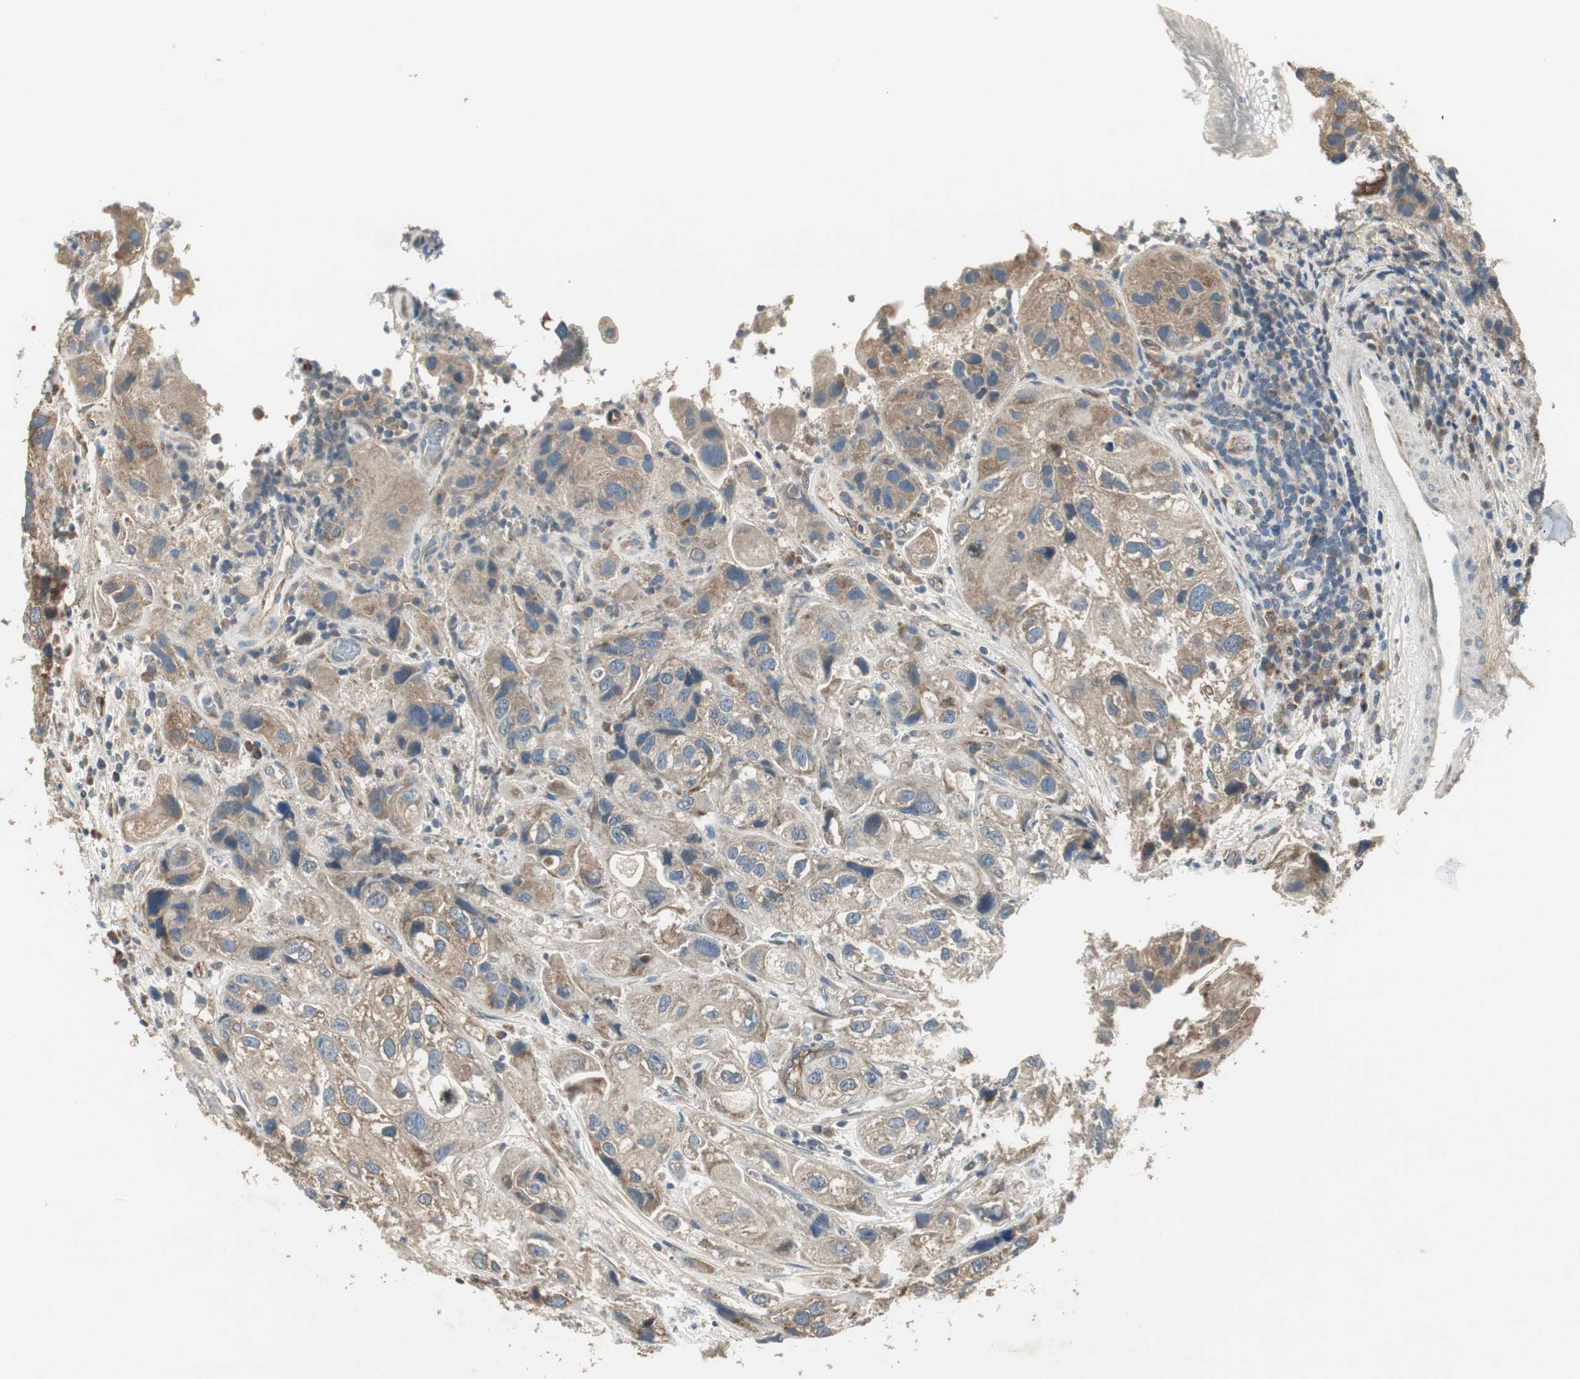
{"staining": {"intensity": "weak", "quantity": ">75%", "location": "cytoplasmic/membranous"}, "tissue": "urothelial cancer", "cell_type": "Tumor cells", "image_type": "cancer", "snomed": [{"axis": "morphology", "description": "Urothelial carcinoma, High grade"}, {"axis": "topography", "description": "Urinary bladder"}], "caption": "Immunohistochemistry (DAB) staining of urothelial cancer displays weak cytoplasmic/membranous protein expression in approximately >75% of tumor cells.", "gene": "MSTO1", "patient": {"sex": "female", "age": 64}}